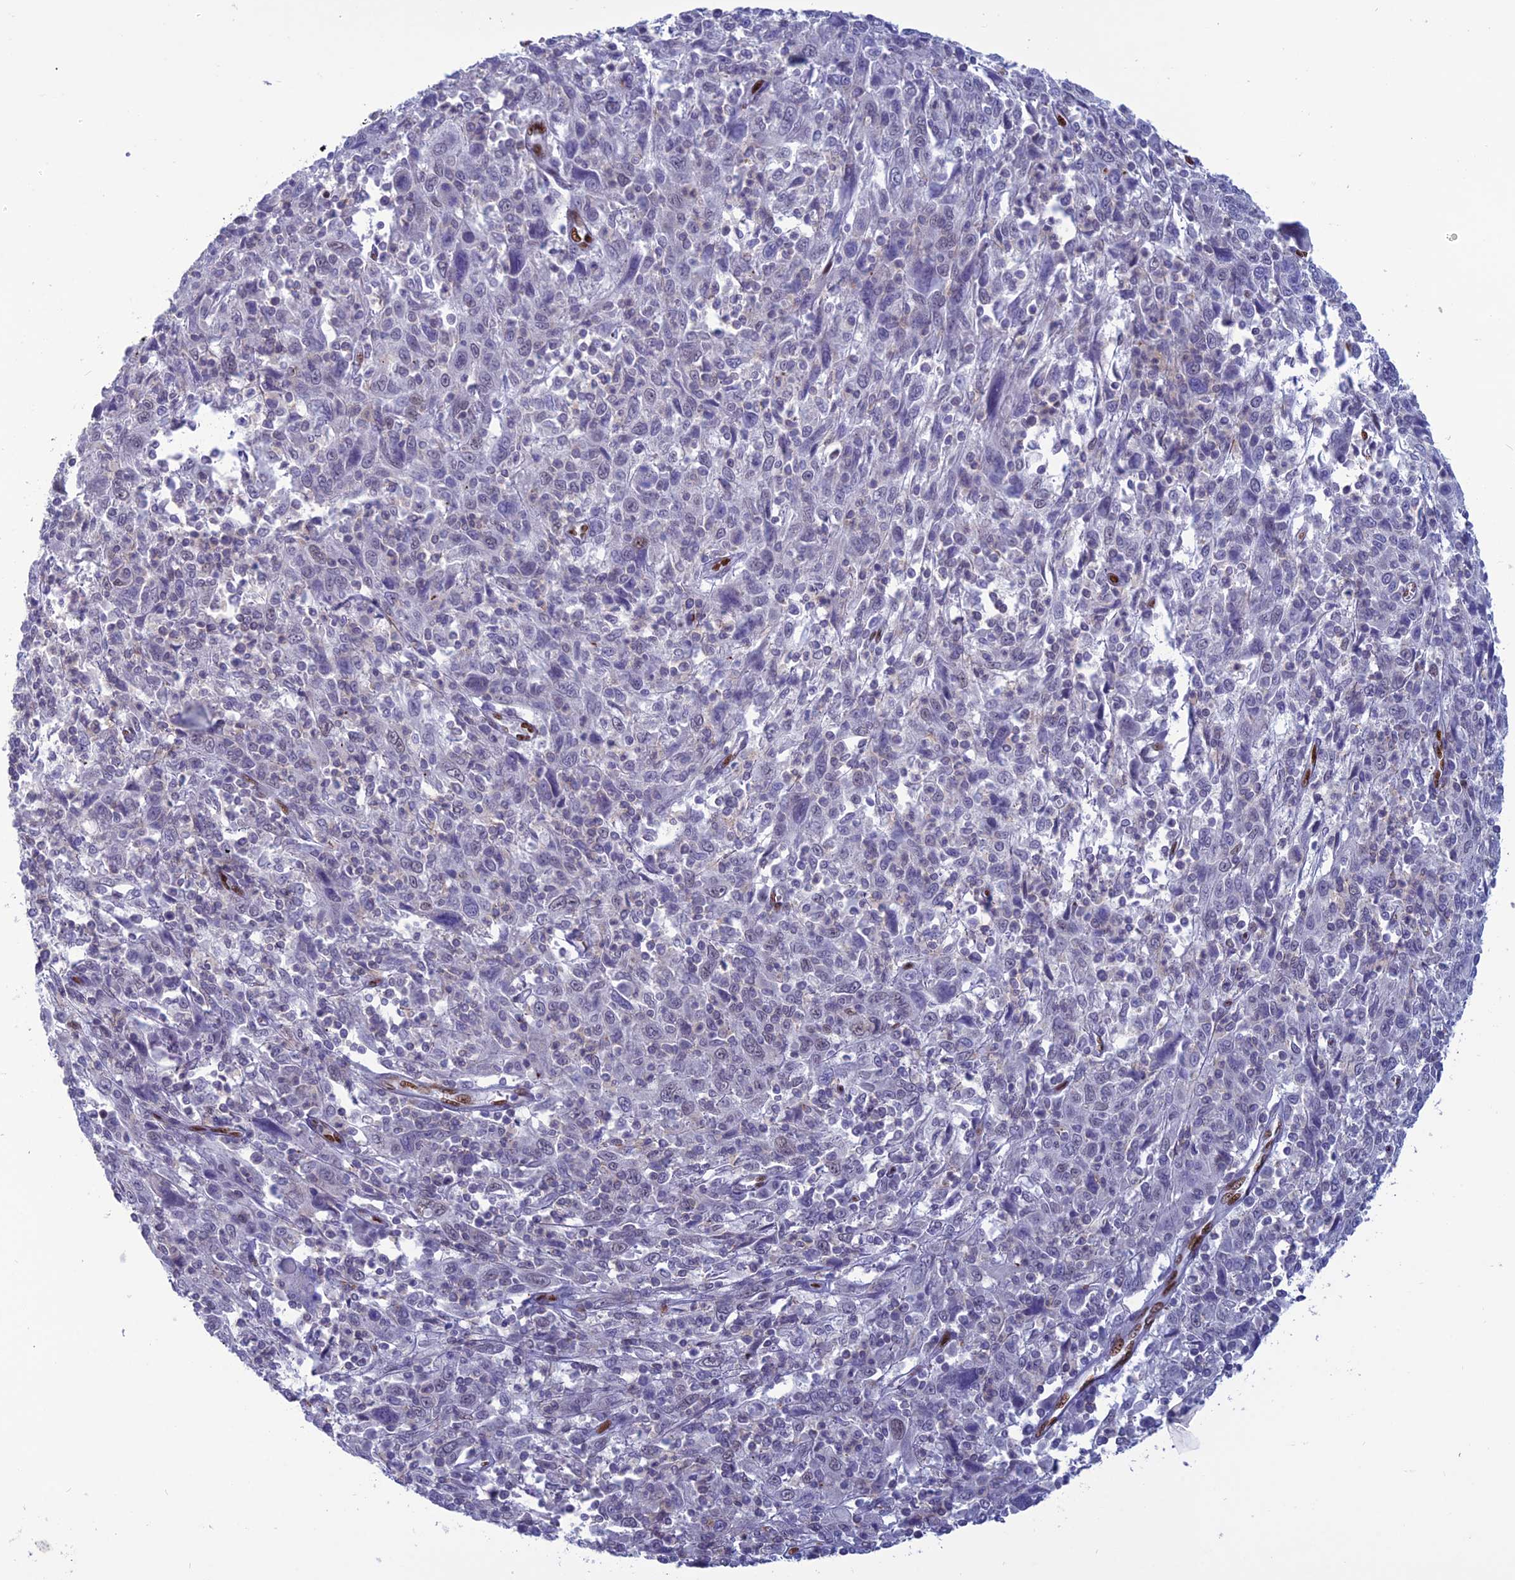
{"staining": {"intensity": "negative", "quantity": "none", "location": "none"}, "tissue": "cervical cancer", "cell_type": "Tumor cells", "image_type": "cancer", "snomed": [{"axis": "morphology", "description": "Squamous cell carcinoma, NOS"}, {"axis": "topography", "description": "Cervix"}], "caption": "Histopathology image shows no significant protein positivity in tumor cells of squamous cell carcinoma (cervical).", "gene": "NOL4L", "patient": {"sex": "female", "age": 46}}